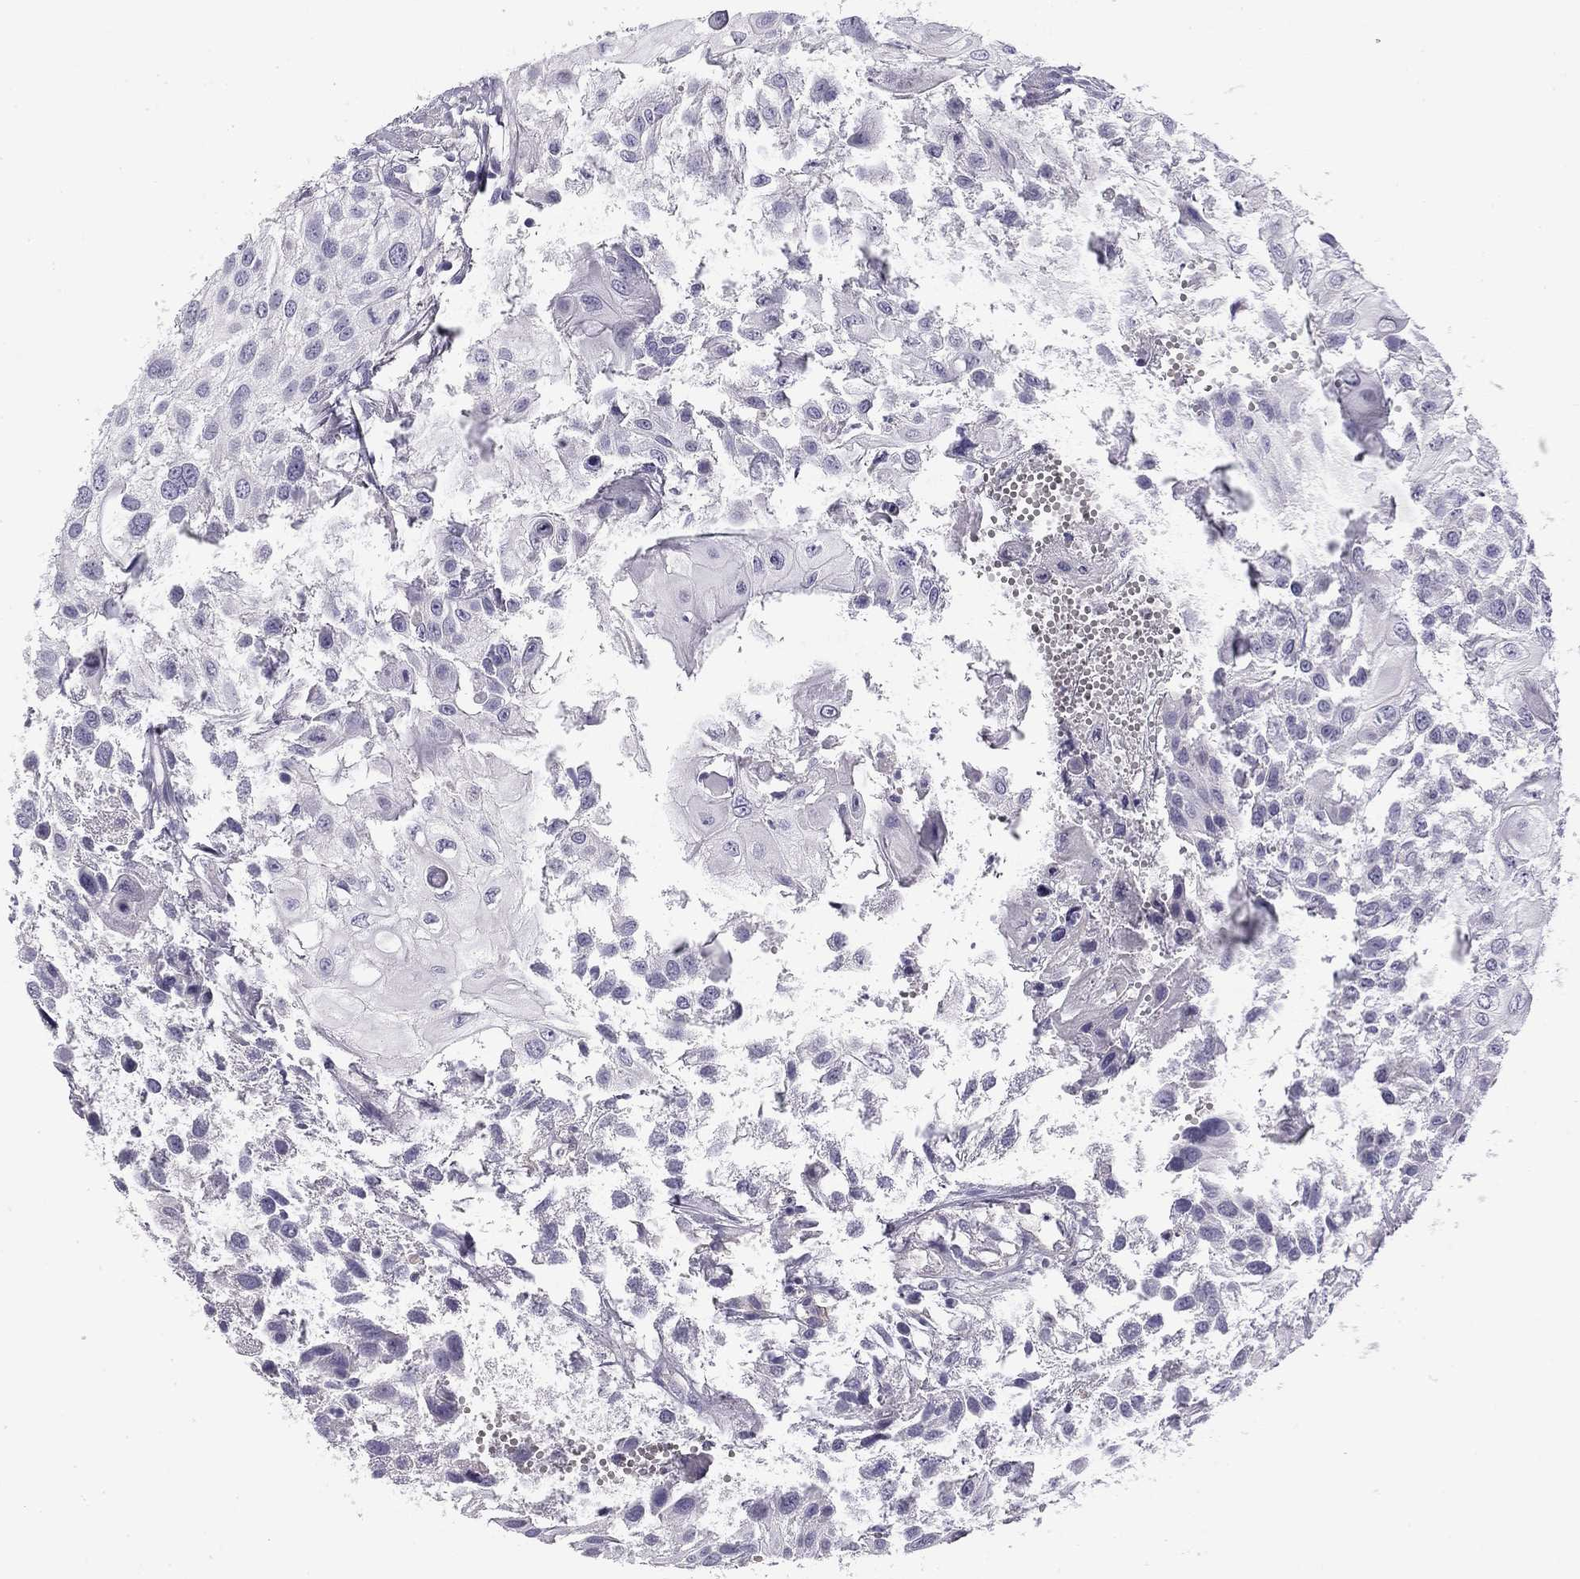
{"staining": {"intensity": "negative", "quantity": "none", "location": "none"}, "tissue": "urothelial cancer", "cell_type": "Tumor cells", "image_type": "cancer", "snomed": [{"axis": "morphology", "description": "Urothelial carcinoma, High grade"}, {"axis": "topography", "description": "Urinary bladder"}], "caption": "Immunohistochemistry (IHC) micrograph of human urothelial cancer stained for a protein (brown), which reveals no staining in tumor cells. Brightfield microscopy of IHC stained with DAB (brown) and hematoxylin (blue), captured at high magnification.", "gene": "FLNC", "patient": {"sex": "female", "age": 79}}